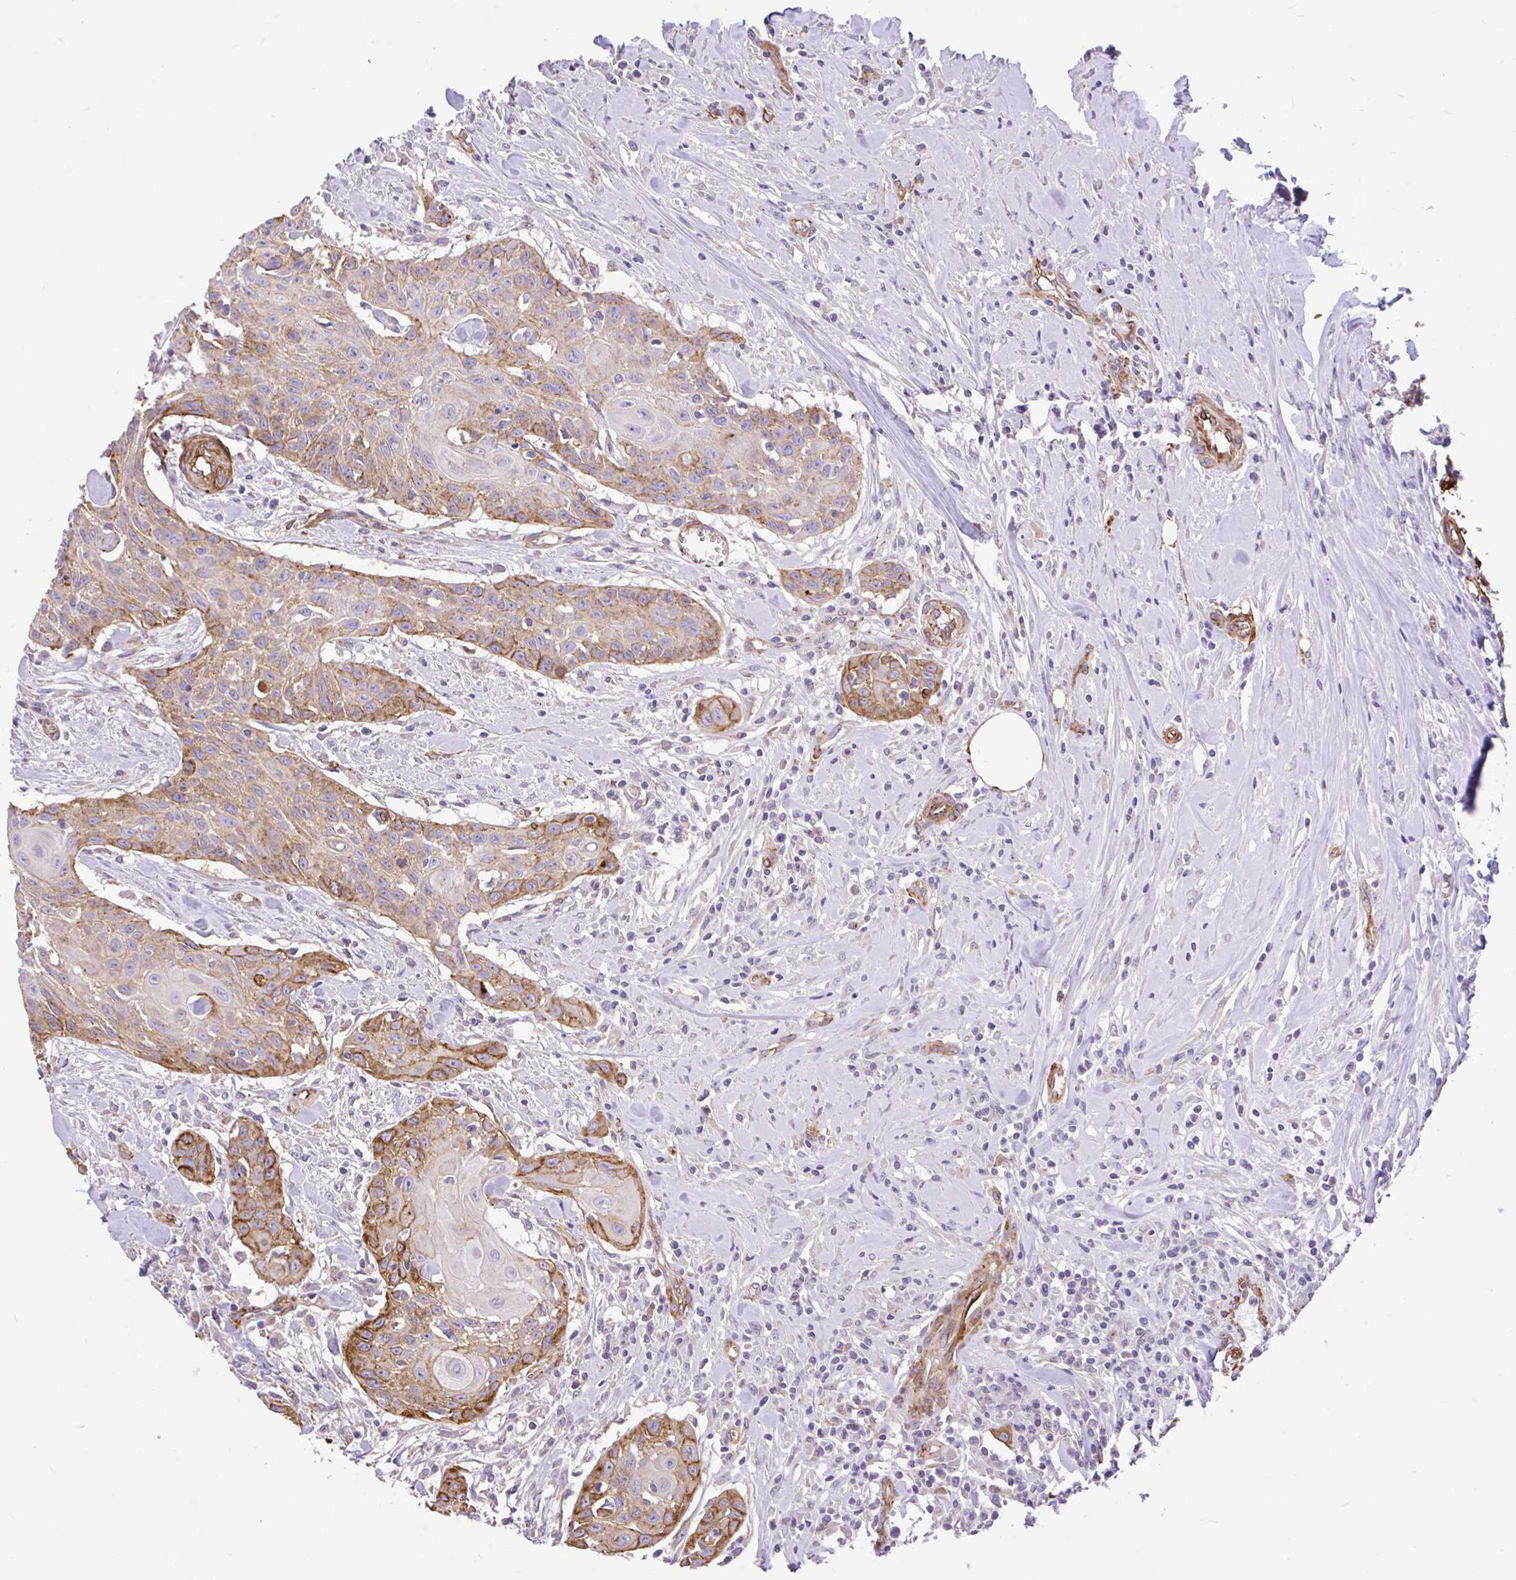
{"staining": {"intensity": "moderate", "quantity": ">75%", "location": "cytoplasmic/membranous"}, "tissue": "head and neck cancer", "cell_type": "Tumor cells", "image_type": "cancer", "snomed": [{"axis": "morphology", "description": "Squamous cell carcinoma, NOS"}, {"axis": "topography", "description": "Lymph node"}, {"axis": "topography", "description": "Salivary gland"}, {"axis": "topography", "description": "Head-Neck"}], "caption": "Squamous cell carcinoma (head and neck) stained with a brown dye reveals moderate cytoplasmic/membranous positive positivity in approximately >75% of tumor cells.", "gene": "PTPRK", "patient": {"sex": "female", "age": 74}}